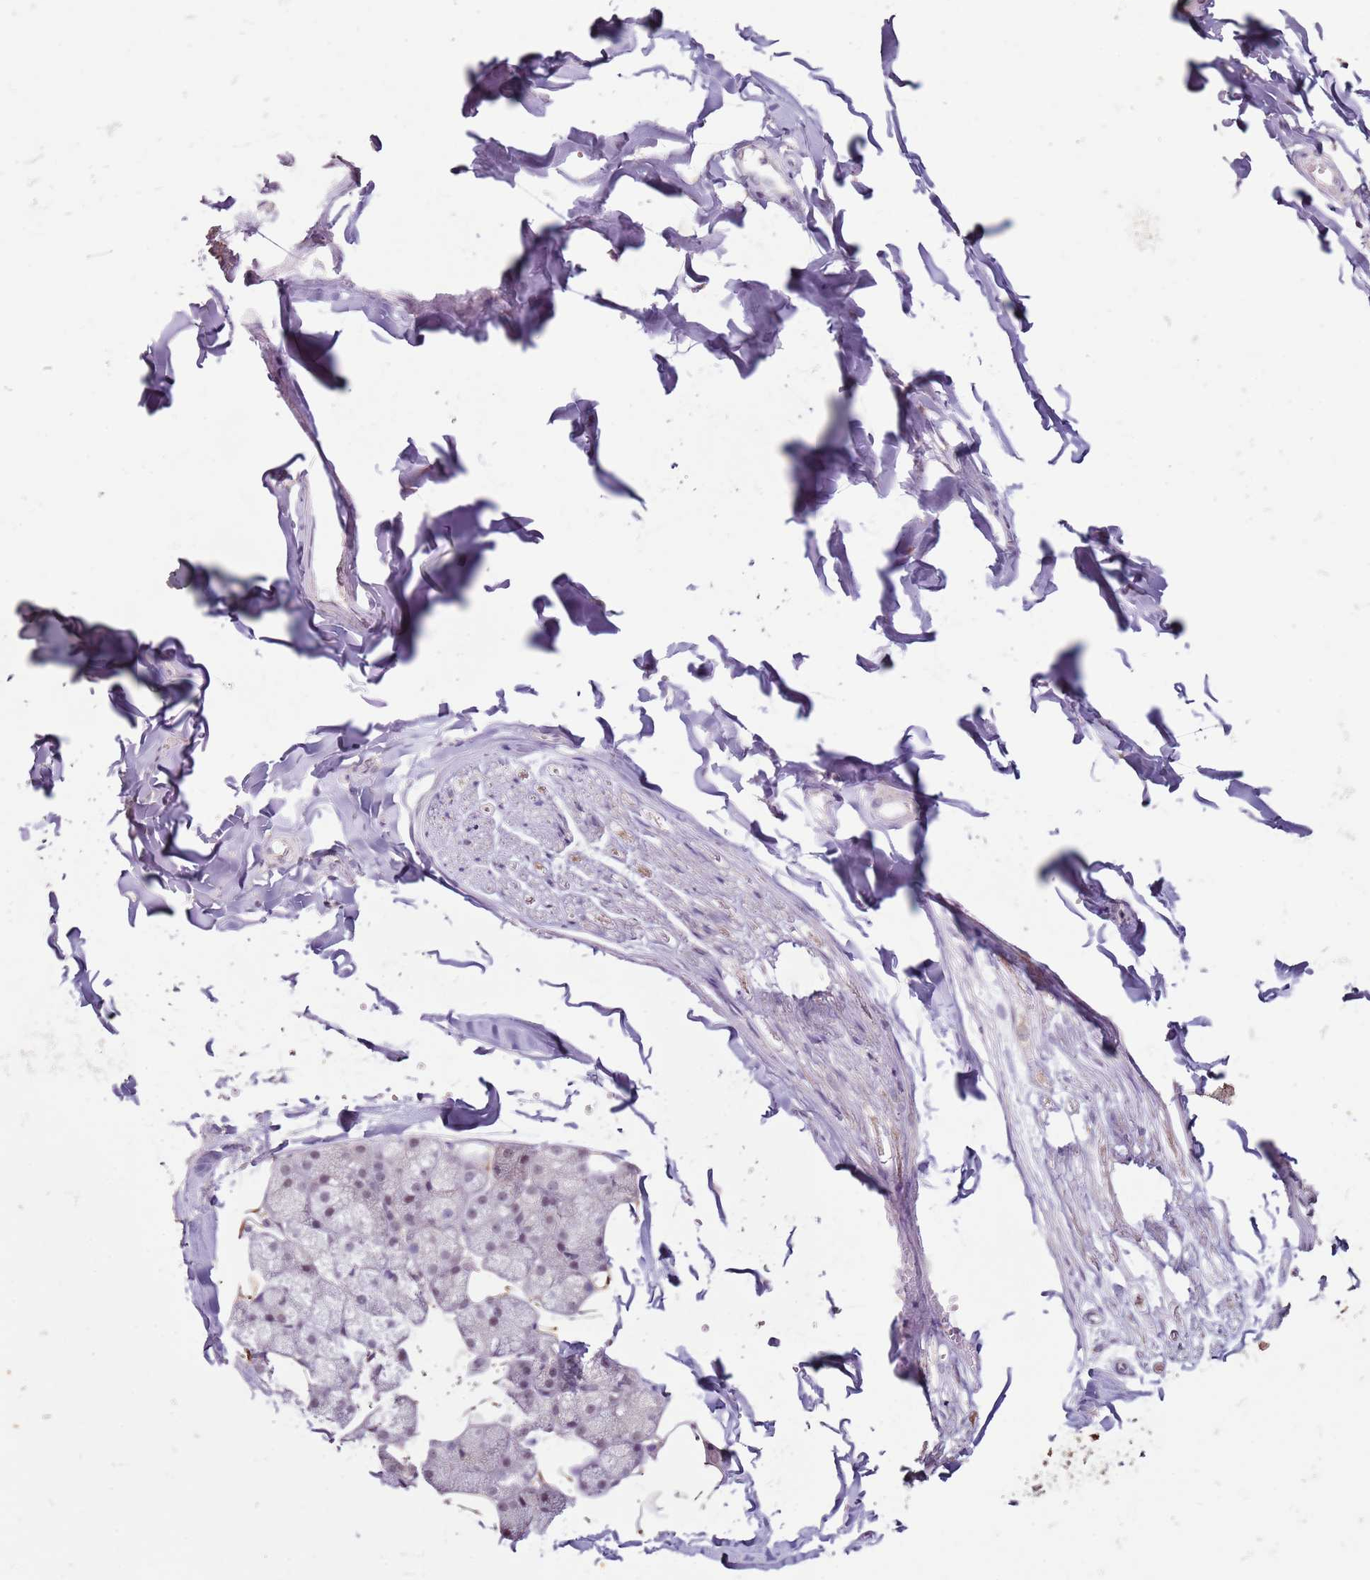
{"staining": {"intensity": "weak", "quantity": ">75%", "location": "cytoplasmic/membranous"}, "tissue": "adipose tissue", "cell_type": "Adipocytes", "image_type": "normal", "snomed": [{"axis": "morphology", "description": "Normal tissue, NOS"}, {"axis": "topography", "description": "Salivary gland"}, {"axis": "topography", "description": "Peripheral nerve tissue"}], "caption": "This is a histology image of immunohistochemistry staining of normal adipose tissue, which shows weak expression in the cytoplasmic/membranous of adipocytes.", "gene": "MDH1", "patient": {"sex": "male", "age": 38}}